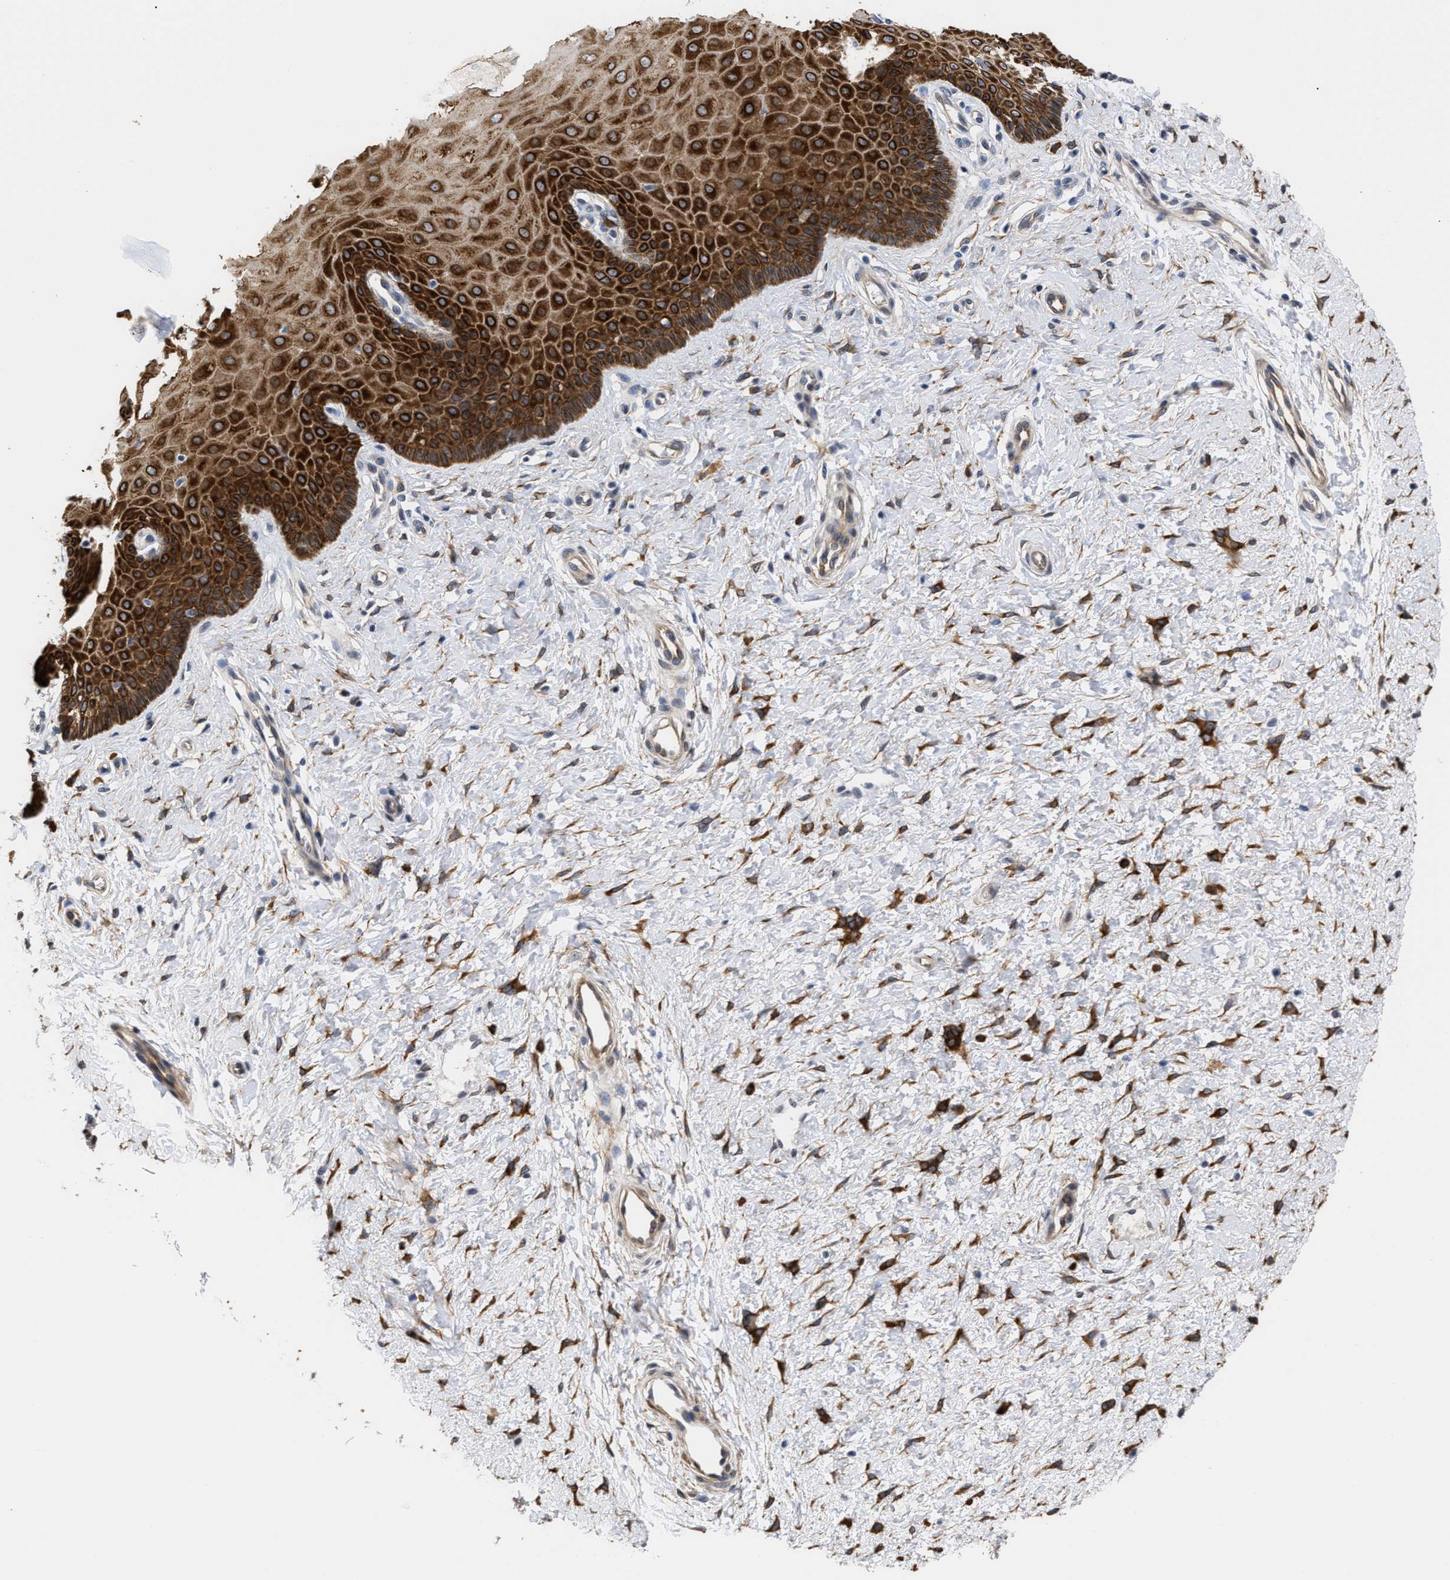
{"staining": {"intensity": "strong", "quantity": ">75%", "location": "cytoplasmic/membranous"}, "tissue": "cervix", "cell_type": "Squamous epithelial cells", "image_type": "normal", "snomed": [{"axis": "morphology", "description": "Normal tissue, NOS"}, {"axis": "topography", "description": "Cervix"}], "caption": "High-magnification brightfield microscopy of normal cervix stained with DAB (brown) and counterstained with hematoxylin (blue). squamous epithelial cells exhibit strong cytoplasmic/membranous staining is appreciated in approximately>75% of cells. (brown staining indicates protein expression, while blue staining denotes nuclei).", "gene": "AHNAK2", "patient": {"sex": "female", "age": 55}}